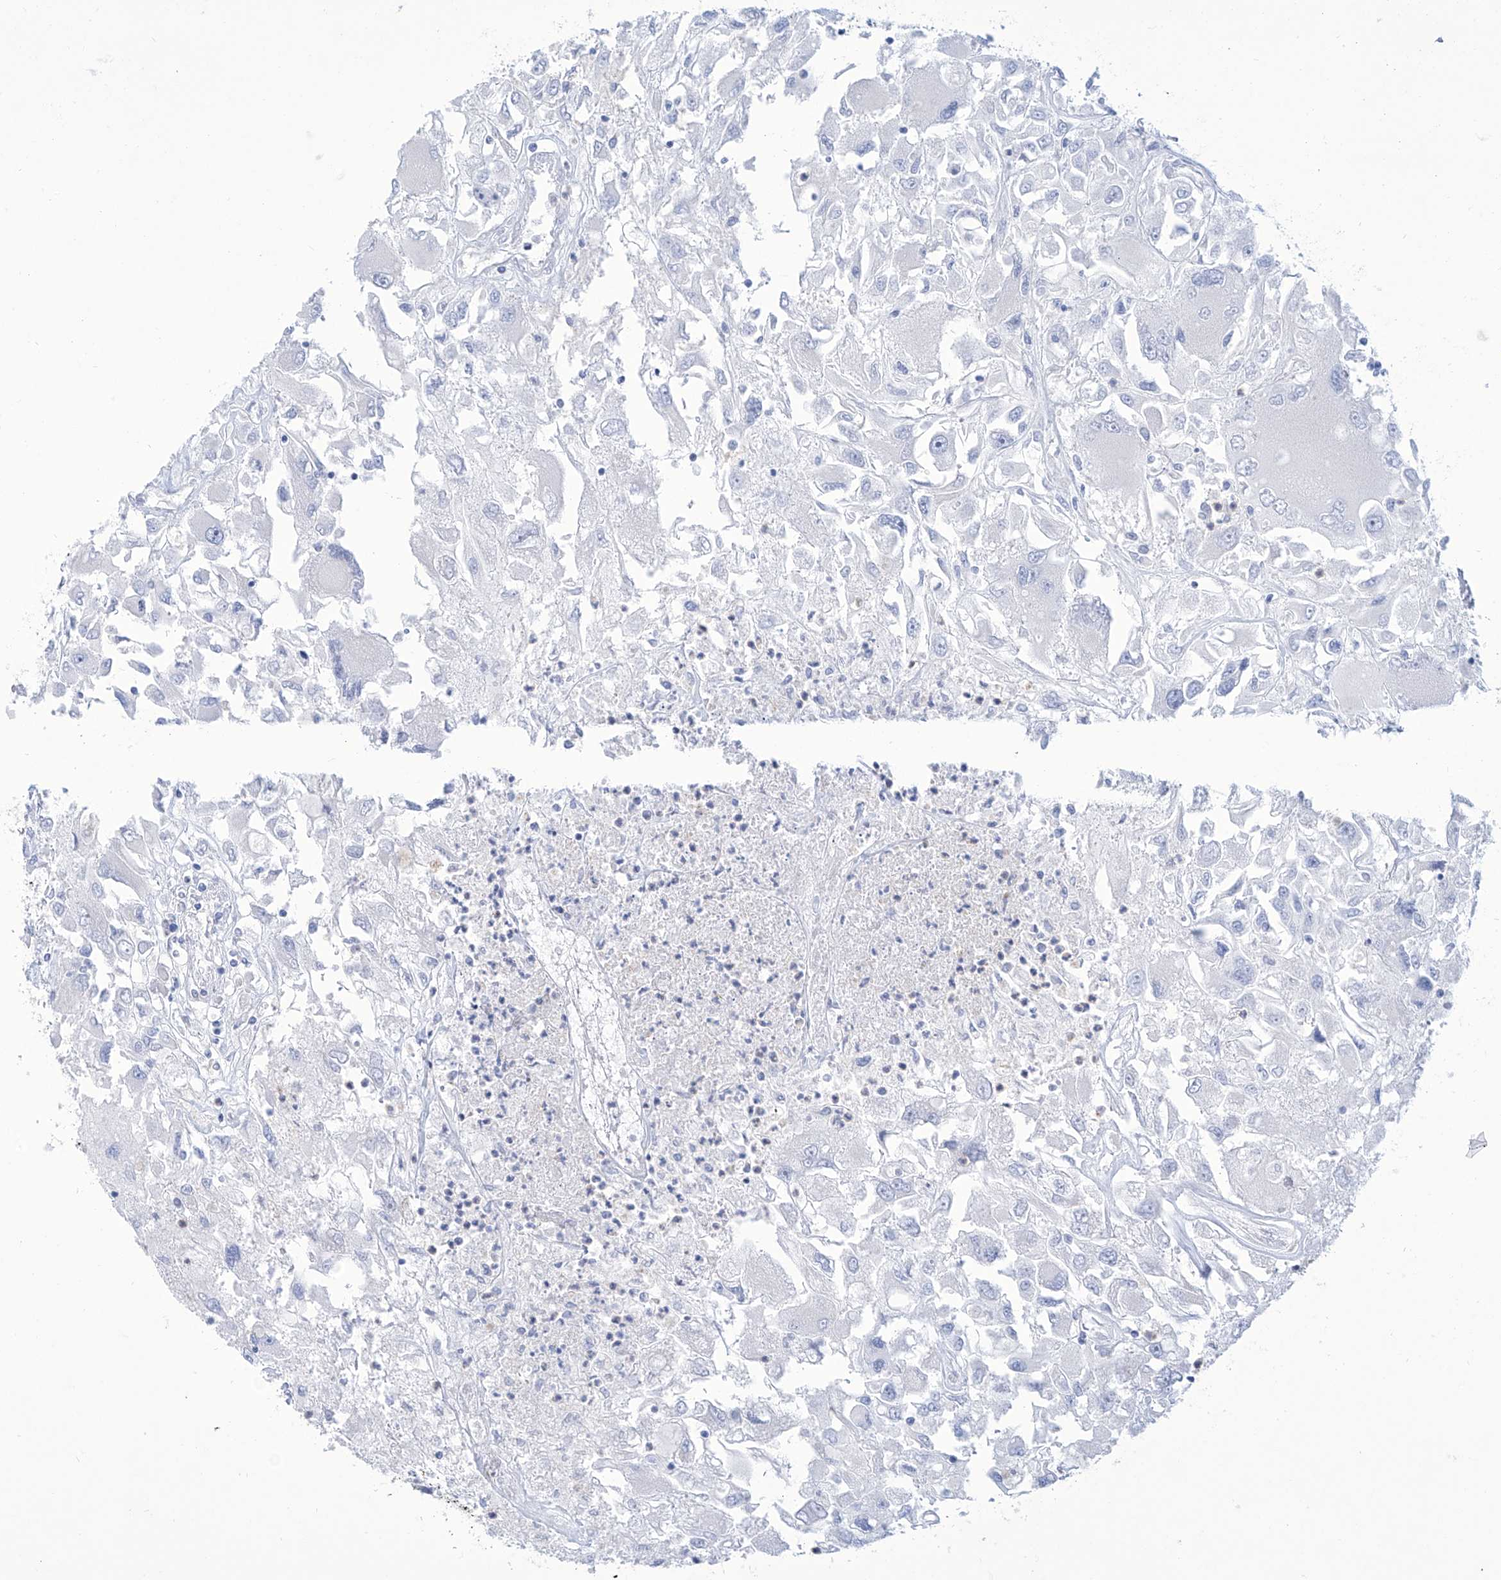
{"staining": {"intensity": "negative", "quantity": "none", "location": "none"}, "tissue": "renal cancer", "cell_type": "Tumor cells", "image_type": "cancer", "snomed": [{"axis": "morphology", "description": "Adenocarcinoma, NOS"}, {"axis": "topography", "description": "Kidney"}], "caption": "Immunohistochemistry (IHC) of renal adenocarcinoma reveals no positivity in tumor cells.", "gene": "ALDH6A1", "patient": {"sex": "female", "age": 52}}